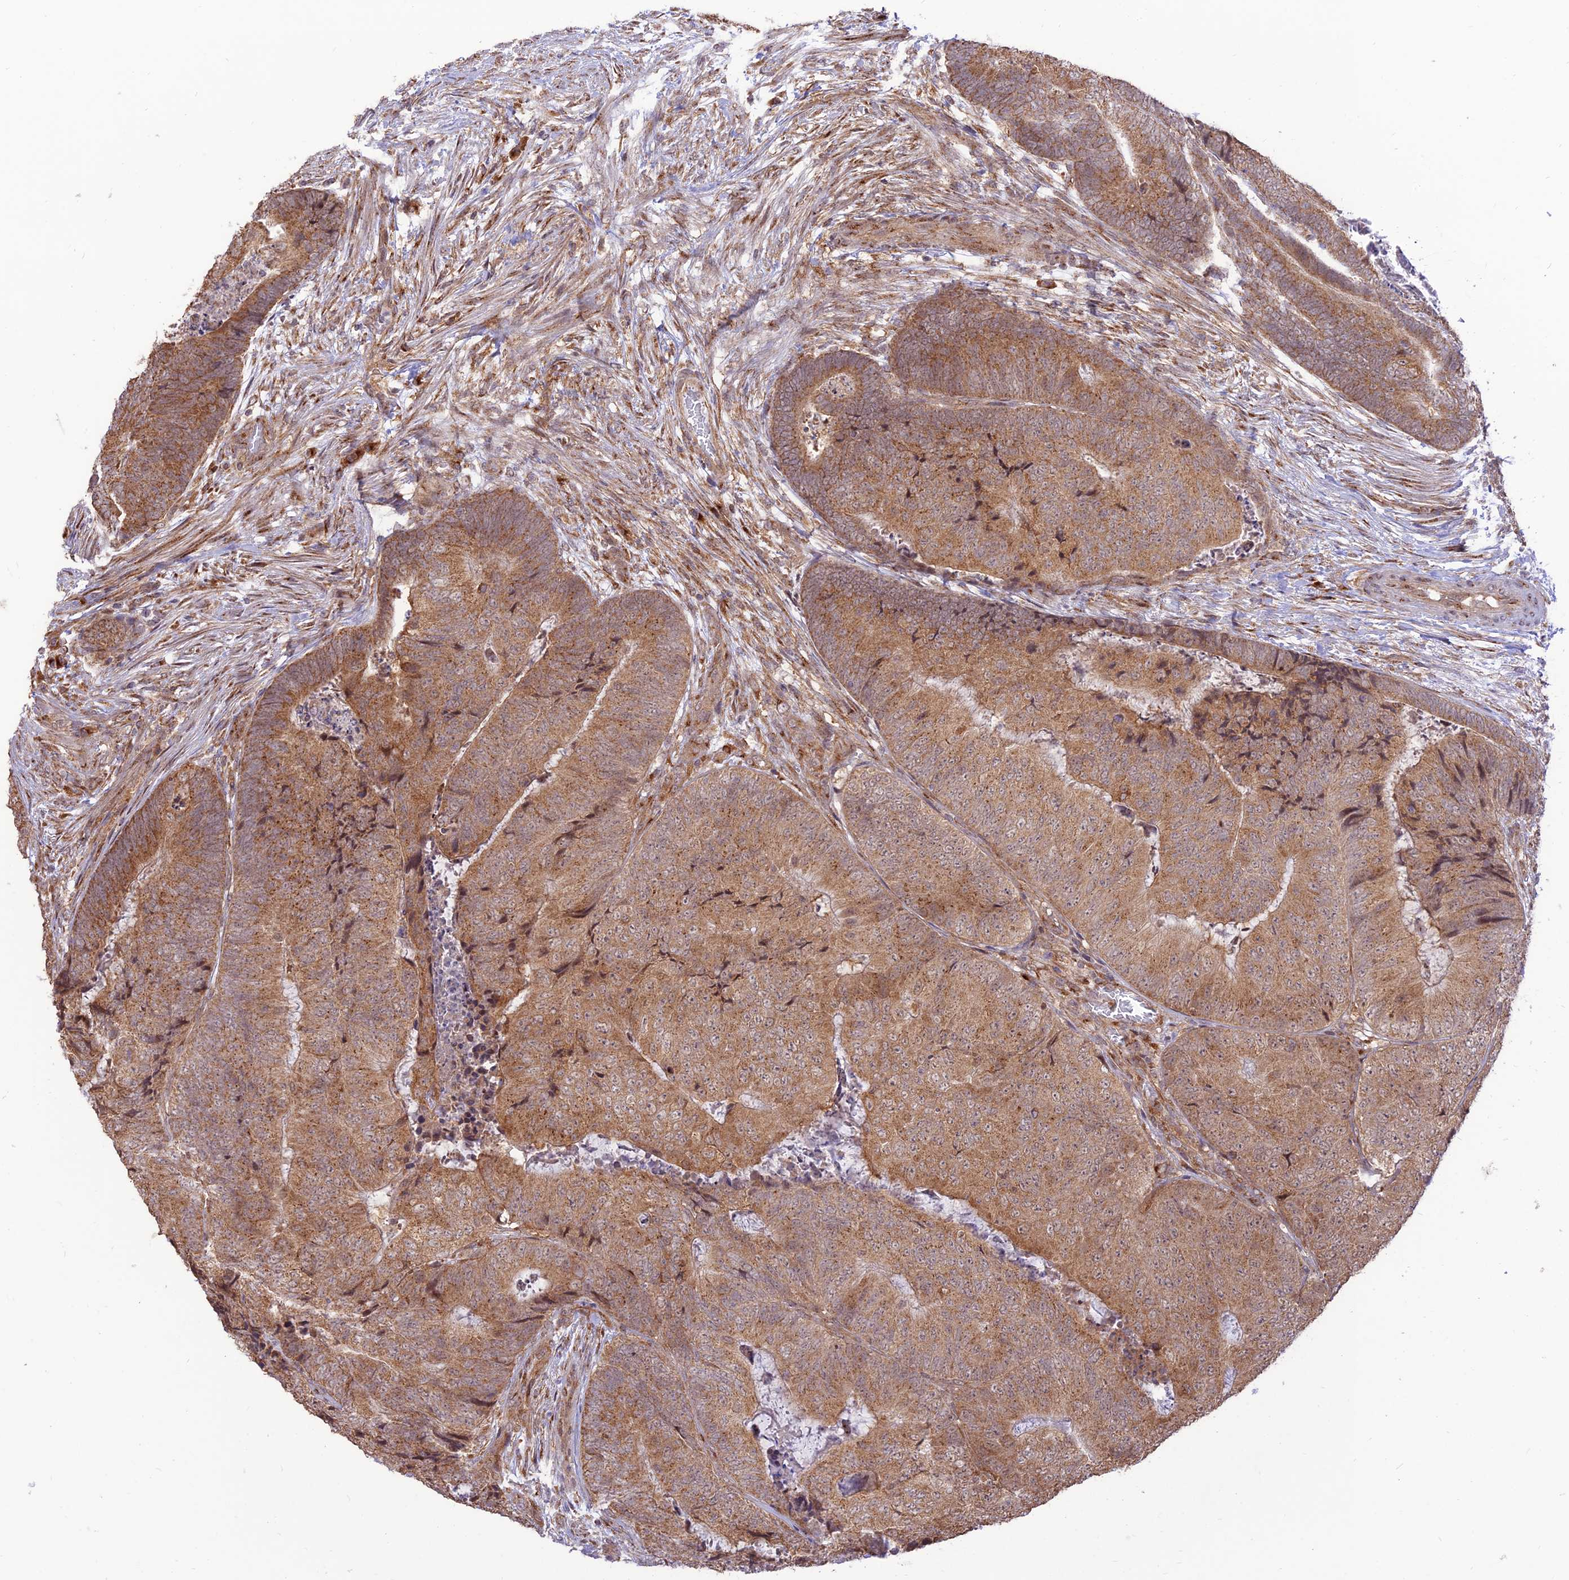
{"staining": {"intensity": "moderate", "quantity": ">75%", "location": "cytoplasmic/membranous"}, "tissue": "colorectal cancer", "cell_type": "Tumor cells", "image_type": "cancer", "snomed": [{"axis": "morphology", "description": "Adenocarcinoma, NOS"}, {"axis": "topography", "description": "Colon"}], "caption": "An immunohistochemistry photomicrograph of neoplastic tissue is shown. Protein staining in brown labels moderate cytoplasmic/membranous positivity in colorectal adenocarcinoma within tumor cells. (Stains: DAB in brown, nuclei in blue, Microscopy: brightfield microscopy at high magnification).", "gene": "GOLGA3", "patient": {"sex": "female", "age": 67}}